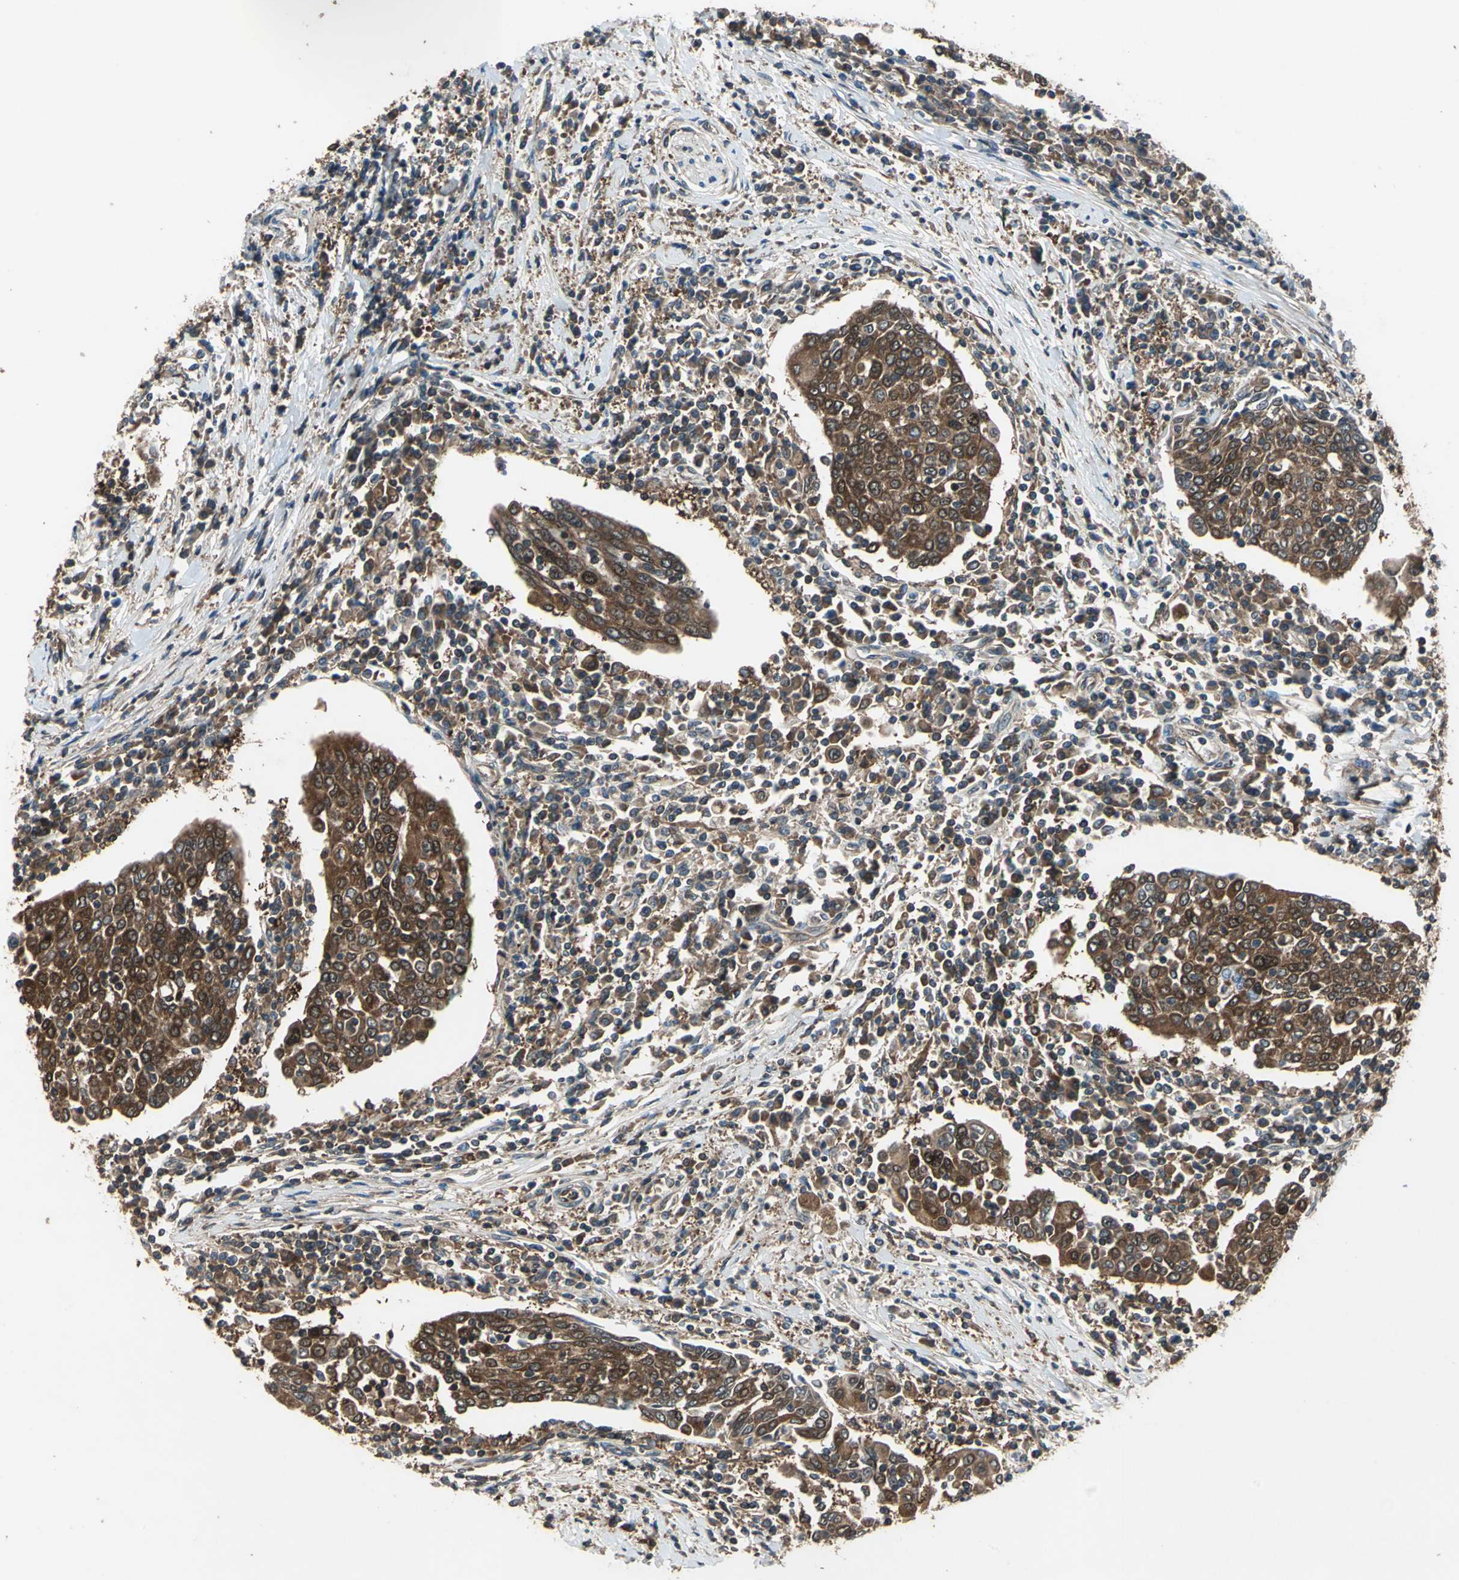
{"staining": {"intensity": "strong", "quantity": ">75%", "location": "cytoplasmic/membranous"}, "tissue": "cervical cancer", "cell_type": "Tumor cells", "image_type": "cancer", "snomed": [{"axis": "morphology", "description": "Squamous cell carcinoma, NOS"}, {"axis": "topography", "description": "Cervix"}], "caption": "Brown immunohistochemical staining in cervical cancer displays strong cytoplasmic/membranous staining in about >75% of tumor cells.", "gene": "CAPN1", "patient": {"sex": "female", "age": 40}}